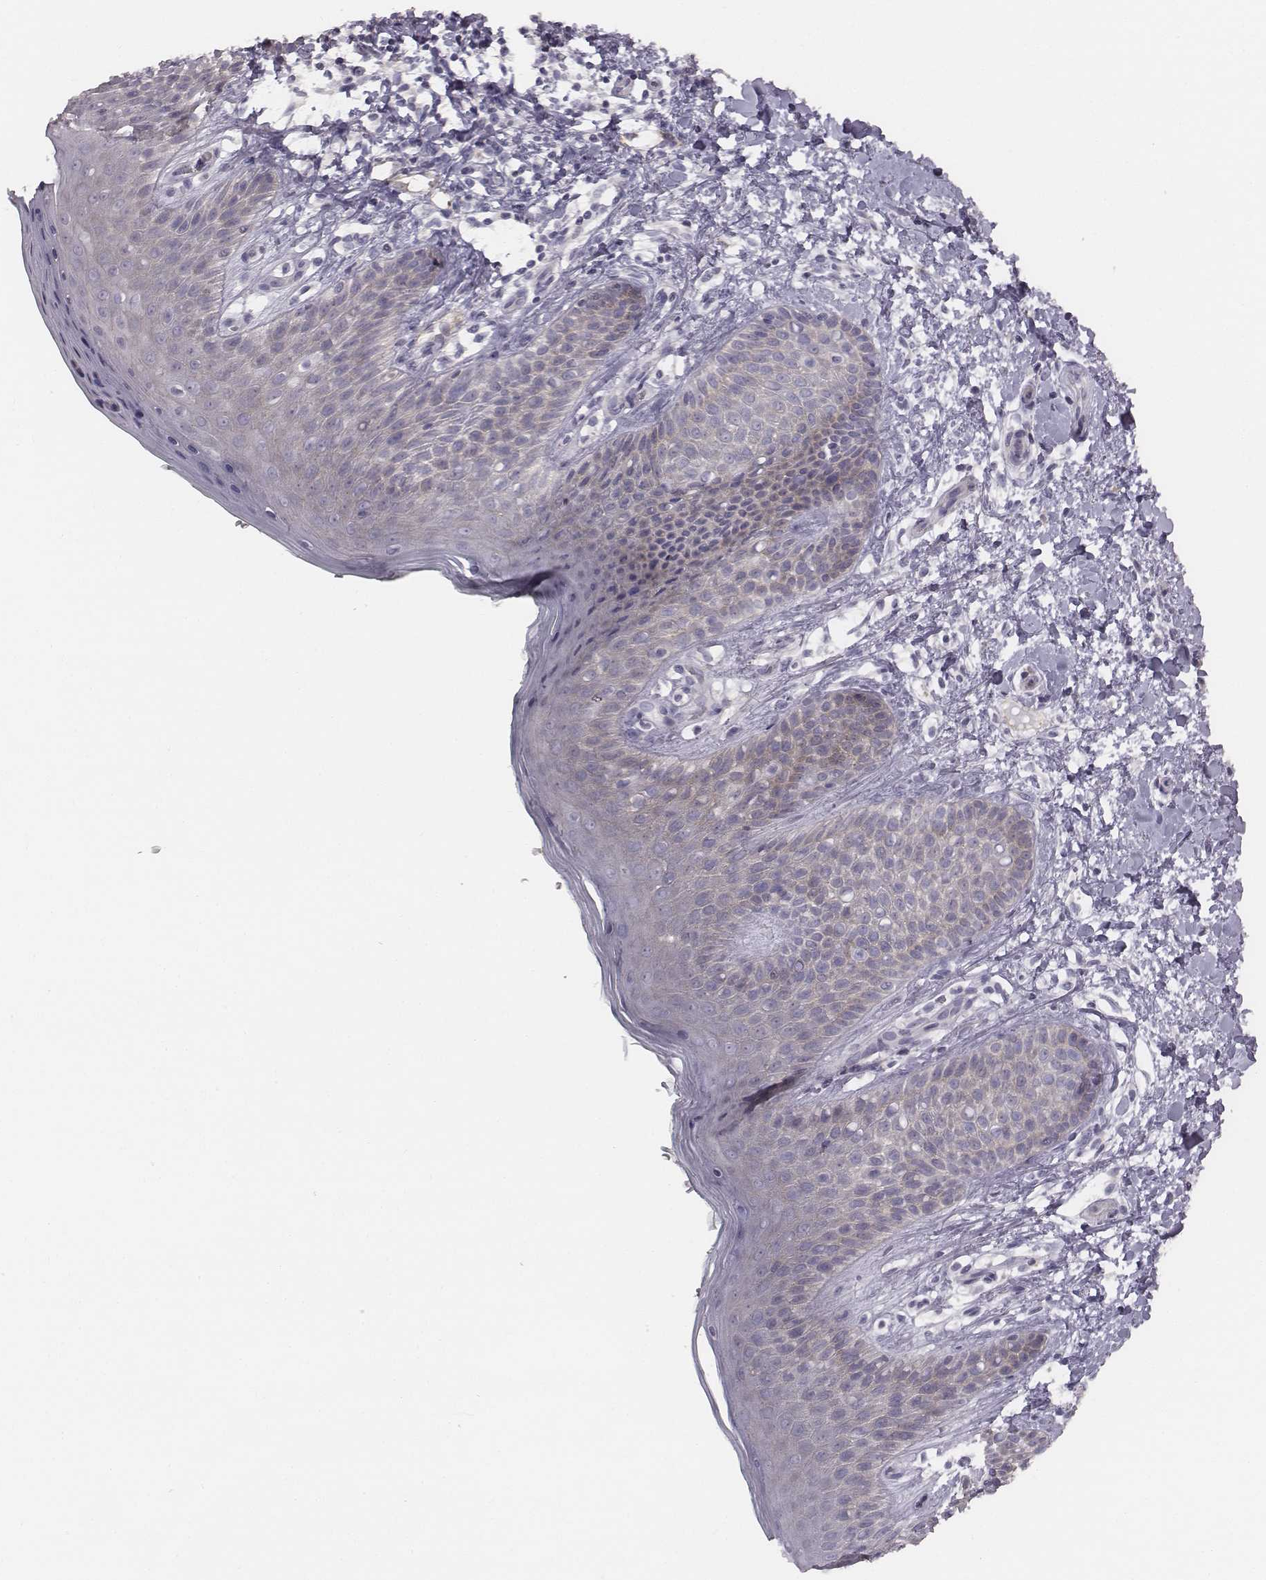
{"staining": {"intensity": "negative", "quantity": "none", "location": "none"}, "tissue": "skin", "cell_type": "Epidermal cells", "image_type": "normal", "snomed": [{"axis": "morphology", "description": "Normal tissue, NOS"}, {"axis": "topography", "description": "Anal"}], "caption": "High power microscopy photomicrograph of an IHC micrograph of normal skin, revealing no significant staining in epidermal cells.", "gene": "PRKCZ", "patient": {"sex": "male", "age": 36}}